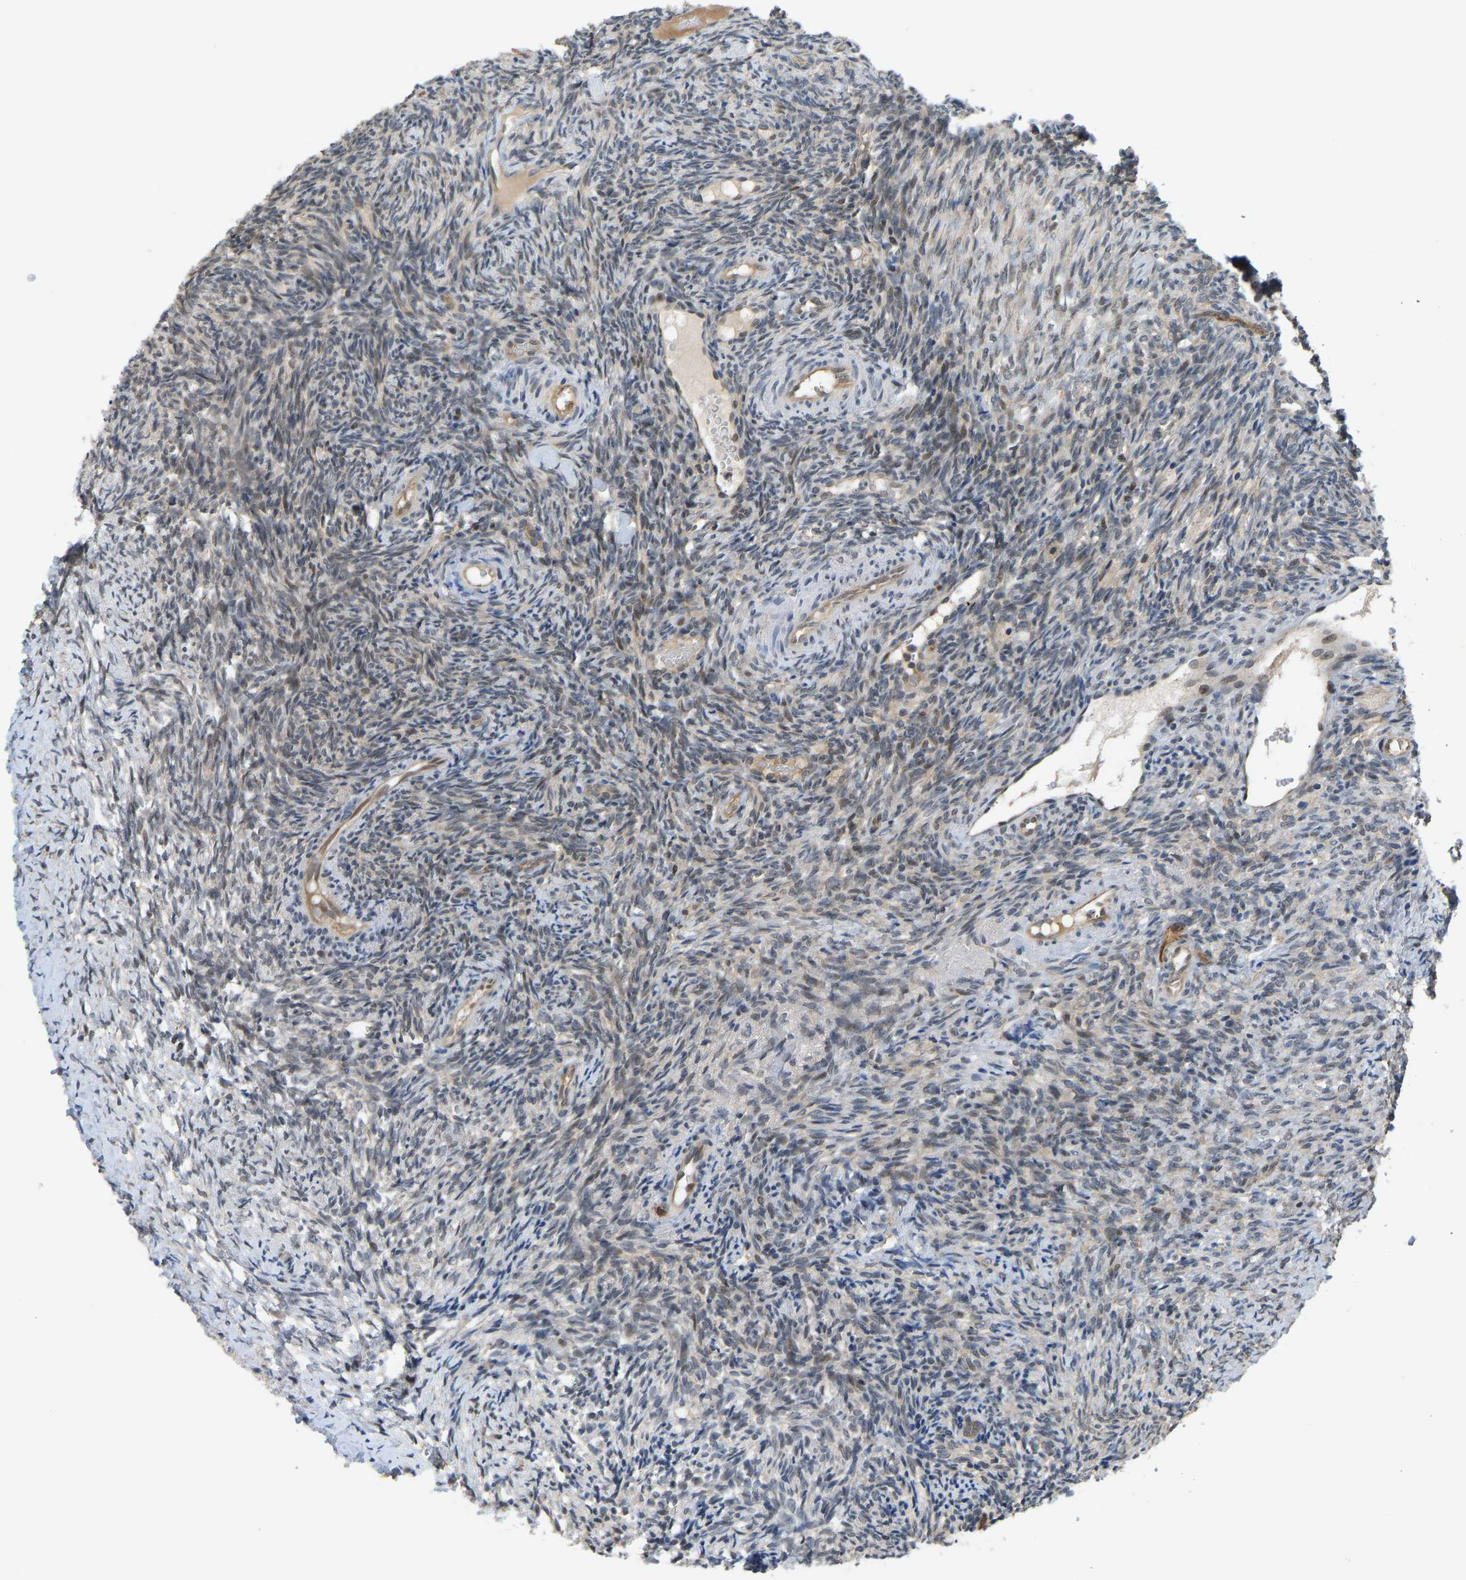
{"staining": {"intensity": "strong", "quantity": ">75%", "location": "cytoplasmic/membranous,nuclear"}, "tissue": "ovary", "cell_type": "Follicle cells", "image_type": "normal", "snomed": [{"axis": "morphology", "description": "Normal tissue, NOS"}, {"axis": "topography", "description": "Ovary"}], "caption": "Ovary stained with immunohistochemistry (IHC) demonstrates strong cytoplasmic/membranous,nuclear staining in approximately >75% of follicle cells.", "gene": "CCT8", "patient": {"sex": "female", "age": 41}}